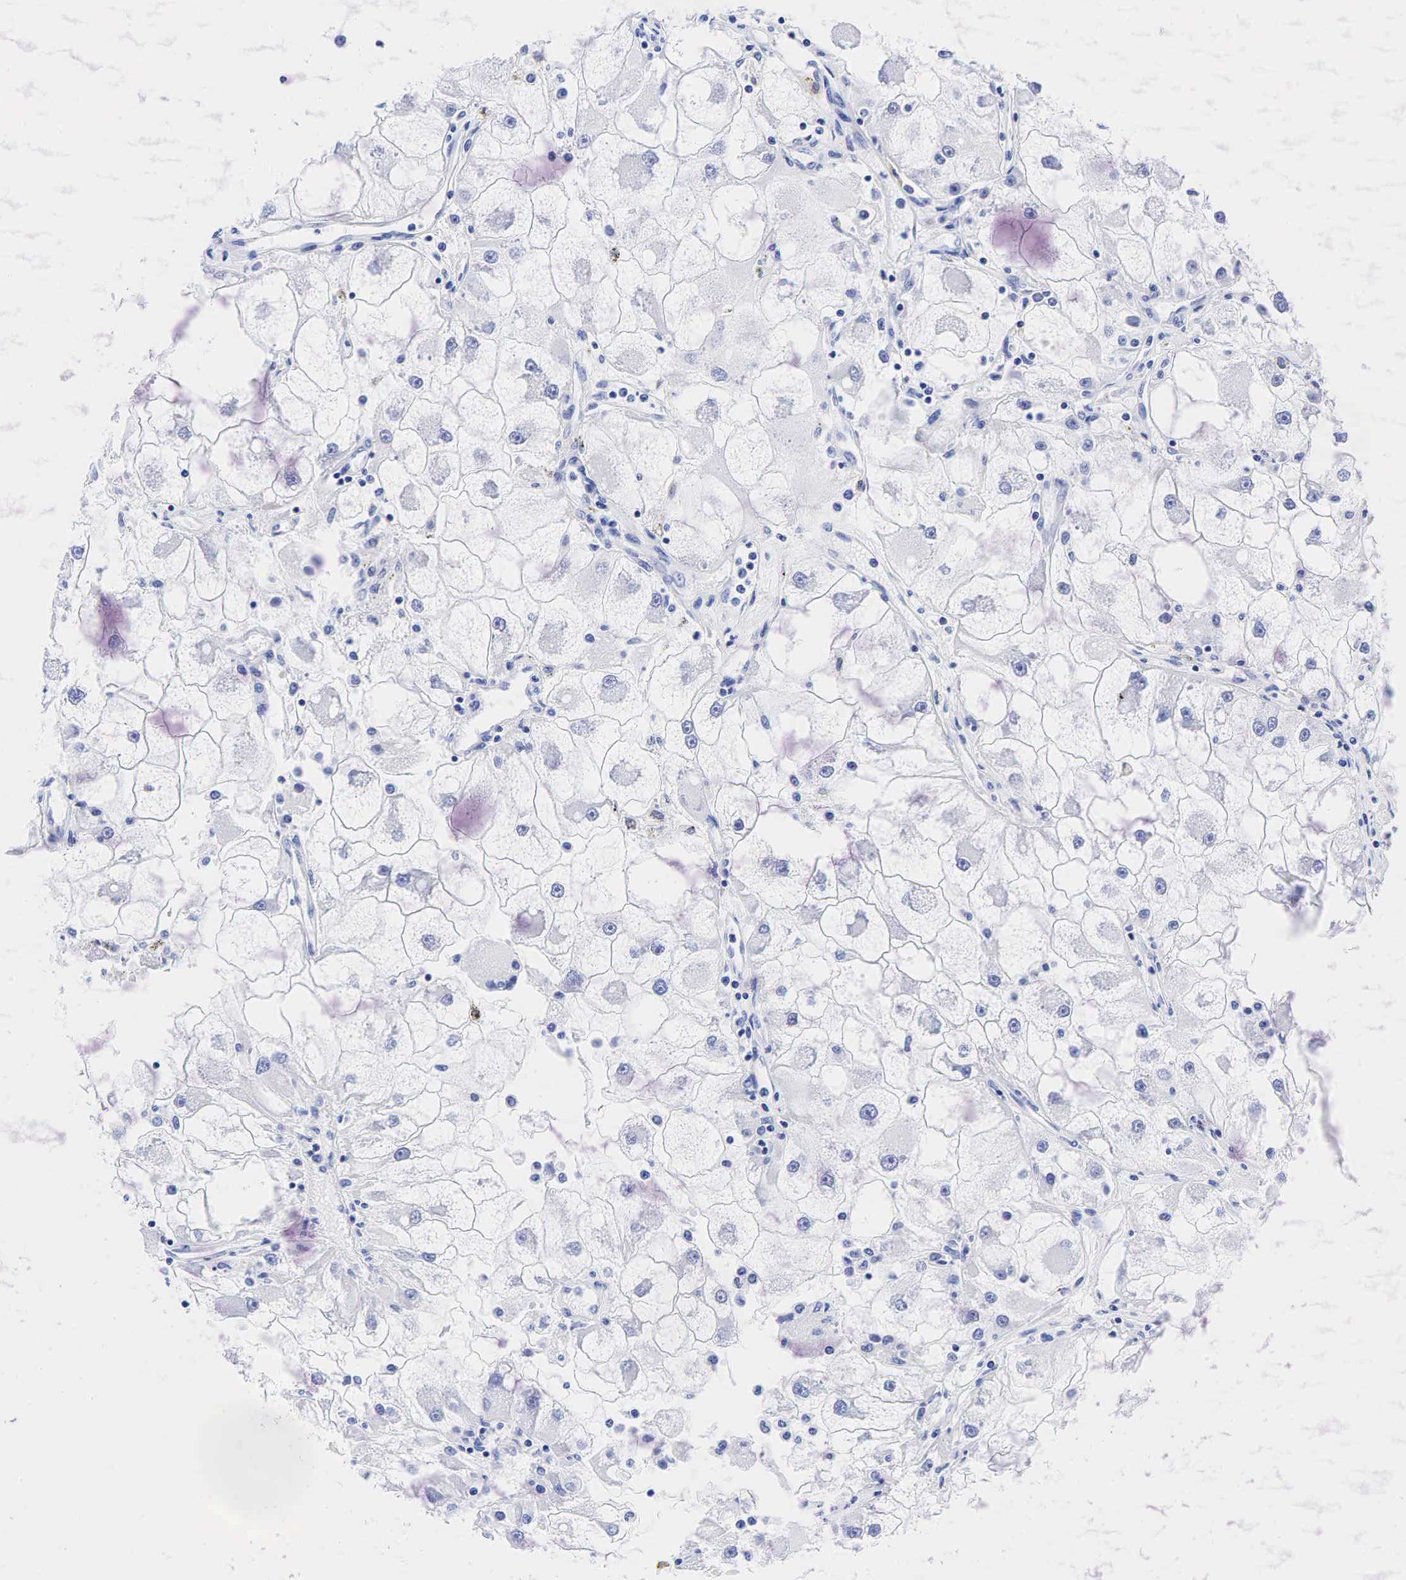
{"staining": {"intensity": "negative", "quantity": "none", "location": "none"}, "tissue": "renal cancer", "cell_type": "Tumor cells", "image_type": "cancer", "snomed": [{"axis": "morphology", "description": "Adenocarcinoma, NOS"}, {"axis": "topography", "description": "Kidney"}], "caption": "An IHC photomicrograph of renal cancer is shown. There is no staining in tumor cells of renal cancer.", "gene": "ESR1", "patient": {"sex": "female", "age": 73}}